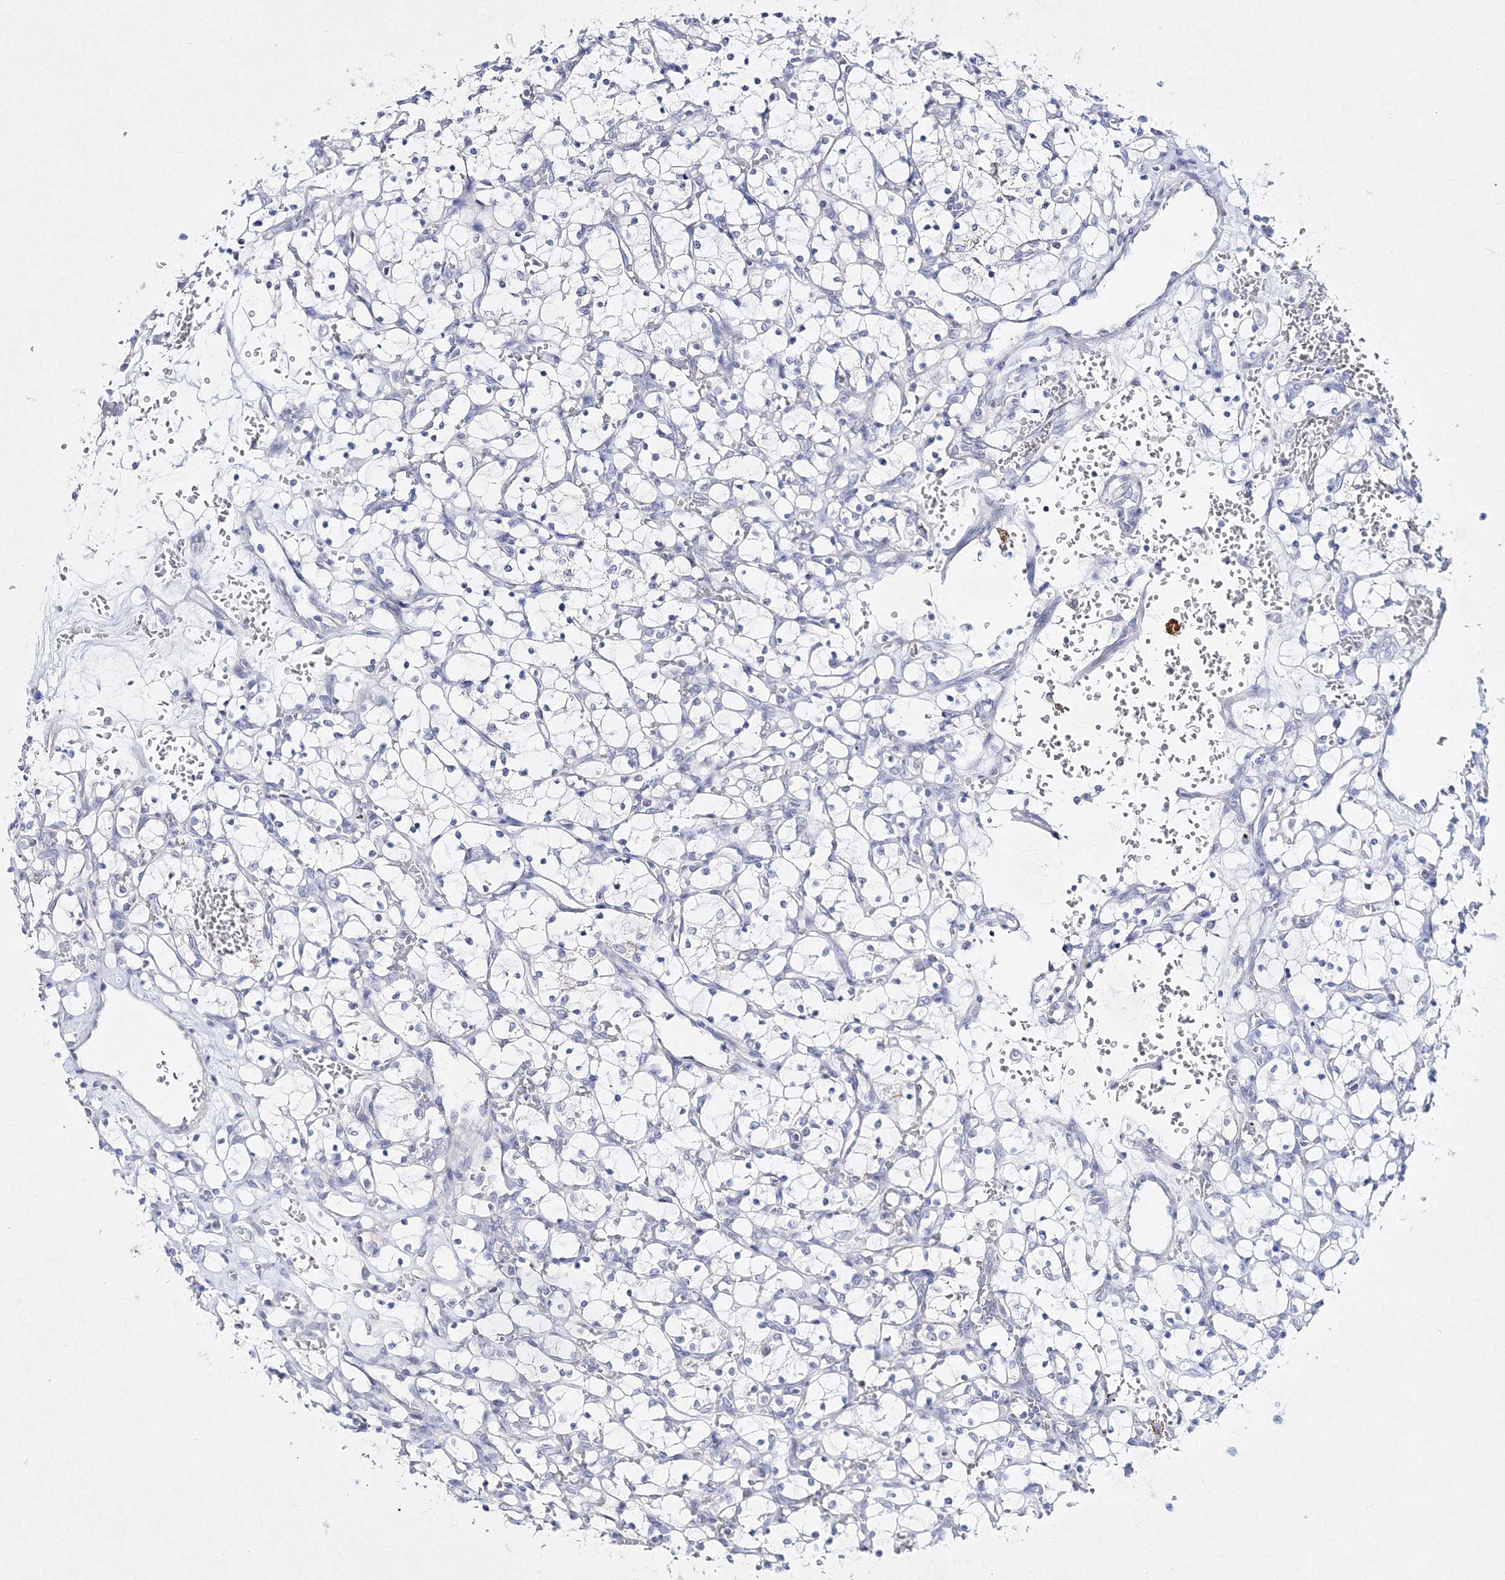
{"staining": {"intensity": "negative", "quantity": "none", "location": "none"}, "tissue": "renal cancer", "cell_type": "Tumor cells", "image_type": "cancer", "snomed": [{"axis": "morphology", "description": "Adenocarcinoma, NOS"}, {"axis": "topography", "description": "Kidney"}], "caption": "Tumor cells are negative for brown protein staining in renal adenocarcinoma. Nuclei are stained in blue.", "gene": "NEU4", "patient": {"sex": "female", "age": 69}}